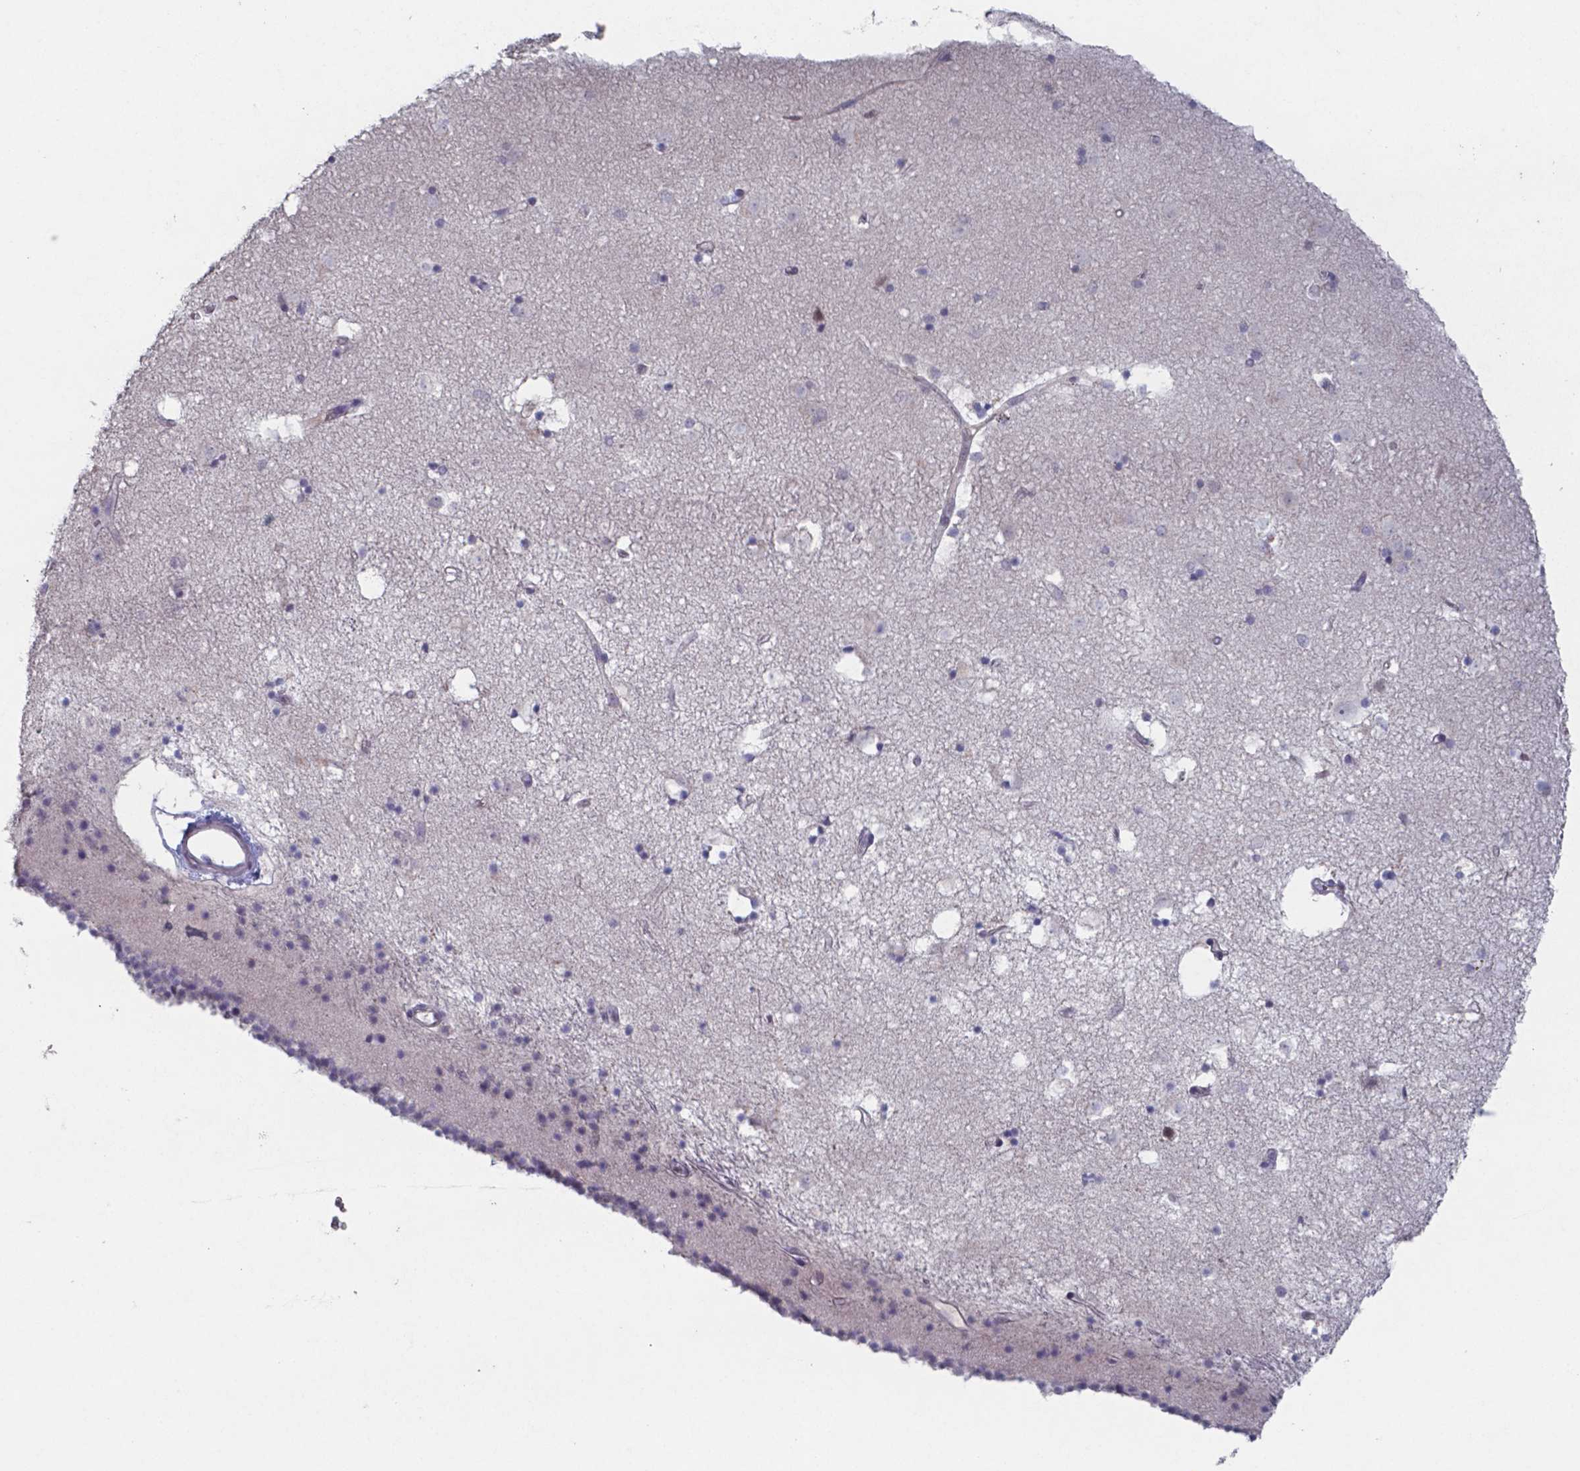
{"staining": {"intensity": "negative", "quantity": "none", "location": "none"}, "tissue": "caudate", "cell_type": "Glial cells", "image_type": "normal", "snomed": [{"axis": "morphology", "description": "Normal tissue, NOS"}, {"axis": "topography", "description": "Lateral ventricle wall"}], "caption": "This is an IHC histopathology image of benign human caudate. There is no expression in glial cells.", "gene": "TDP2", "patient": {"sex": "female", "age": 71}}